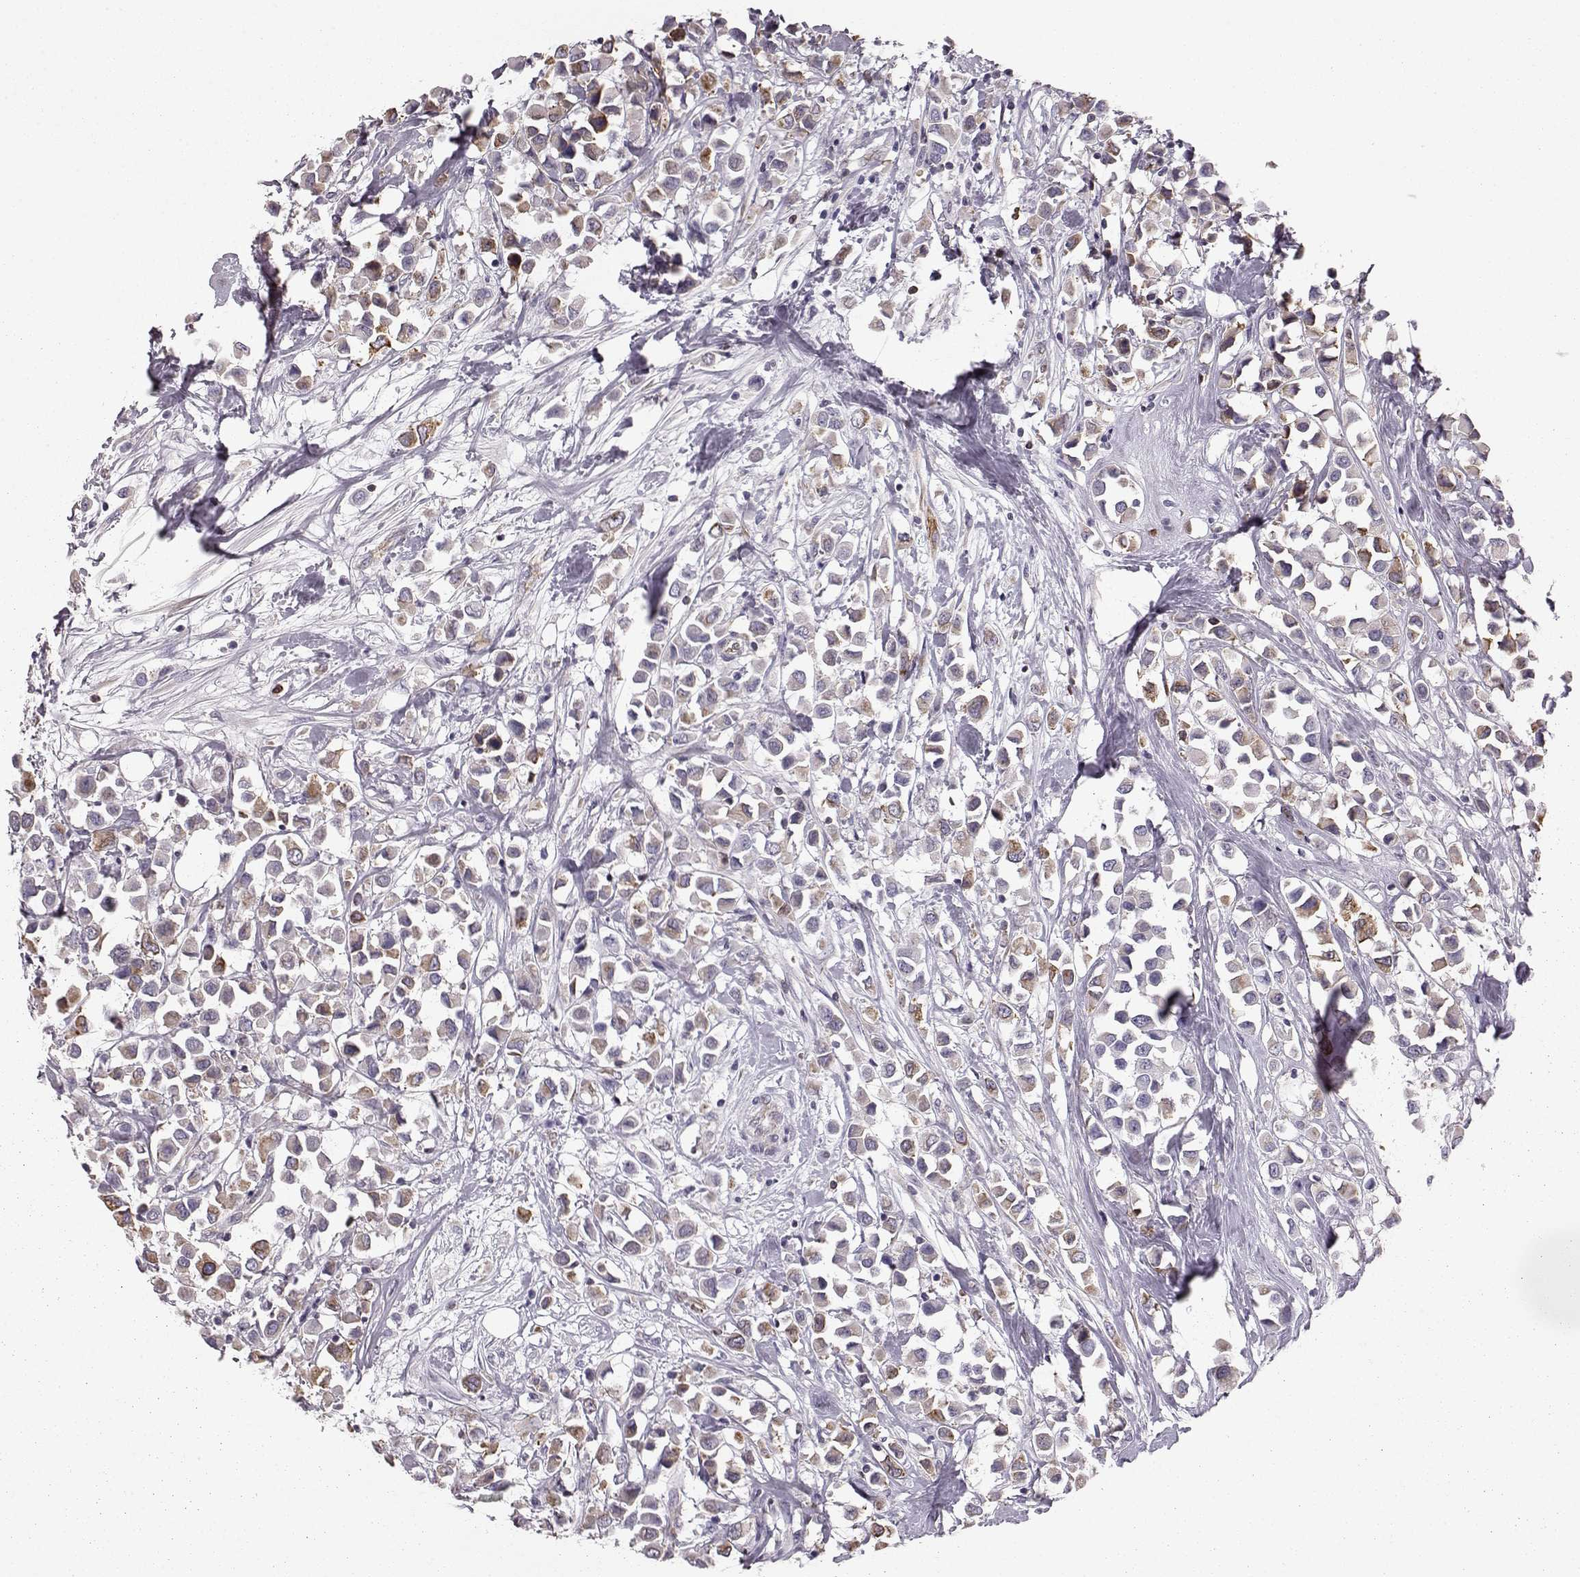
{"staining": {"intensity": "moderate", "quantity": "25%-75%", "location": "cytoplasmic/membranous"}, "tissue": "breast cancer", "cell_type": "Tumor cells", "image_type": "cancer", "snomed": [{"axis": "morphology", "description": "Duct carcinoma"}, {"axis": "topography", "description": "Breast"}], "caption": "Infiltrating ductal carcinoma (breast) tissue displays moderate cytoplasmic/membranous positivity in about 25%-75% of tumor cells, visualized by immunohistochemistry.", "gene": "ELOVL5", "patient": {"sex": "female", "age": 61}}